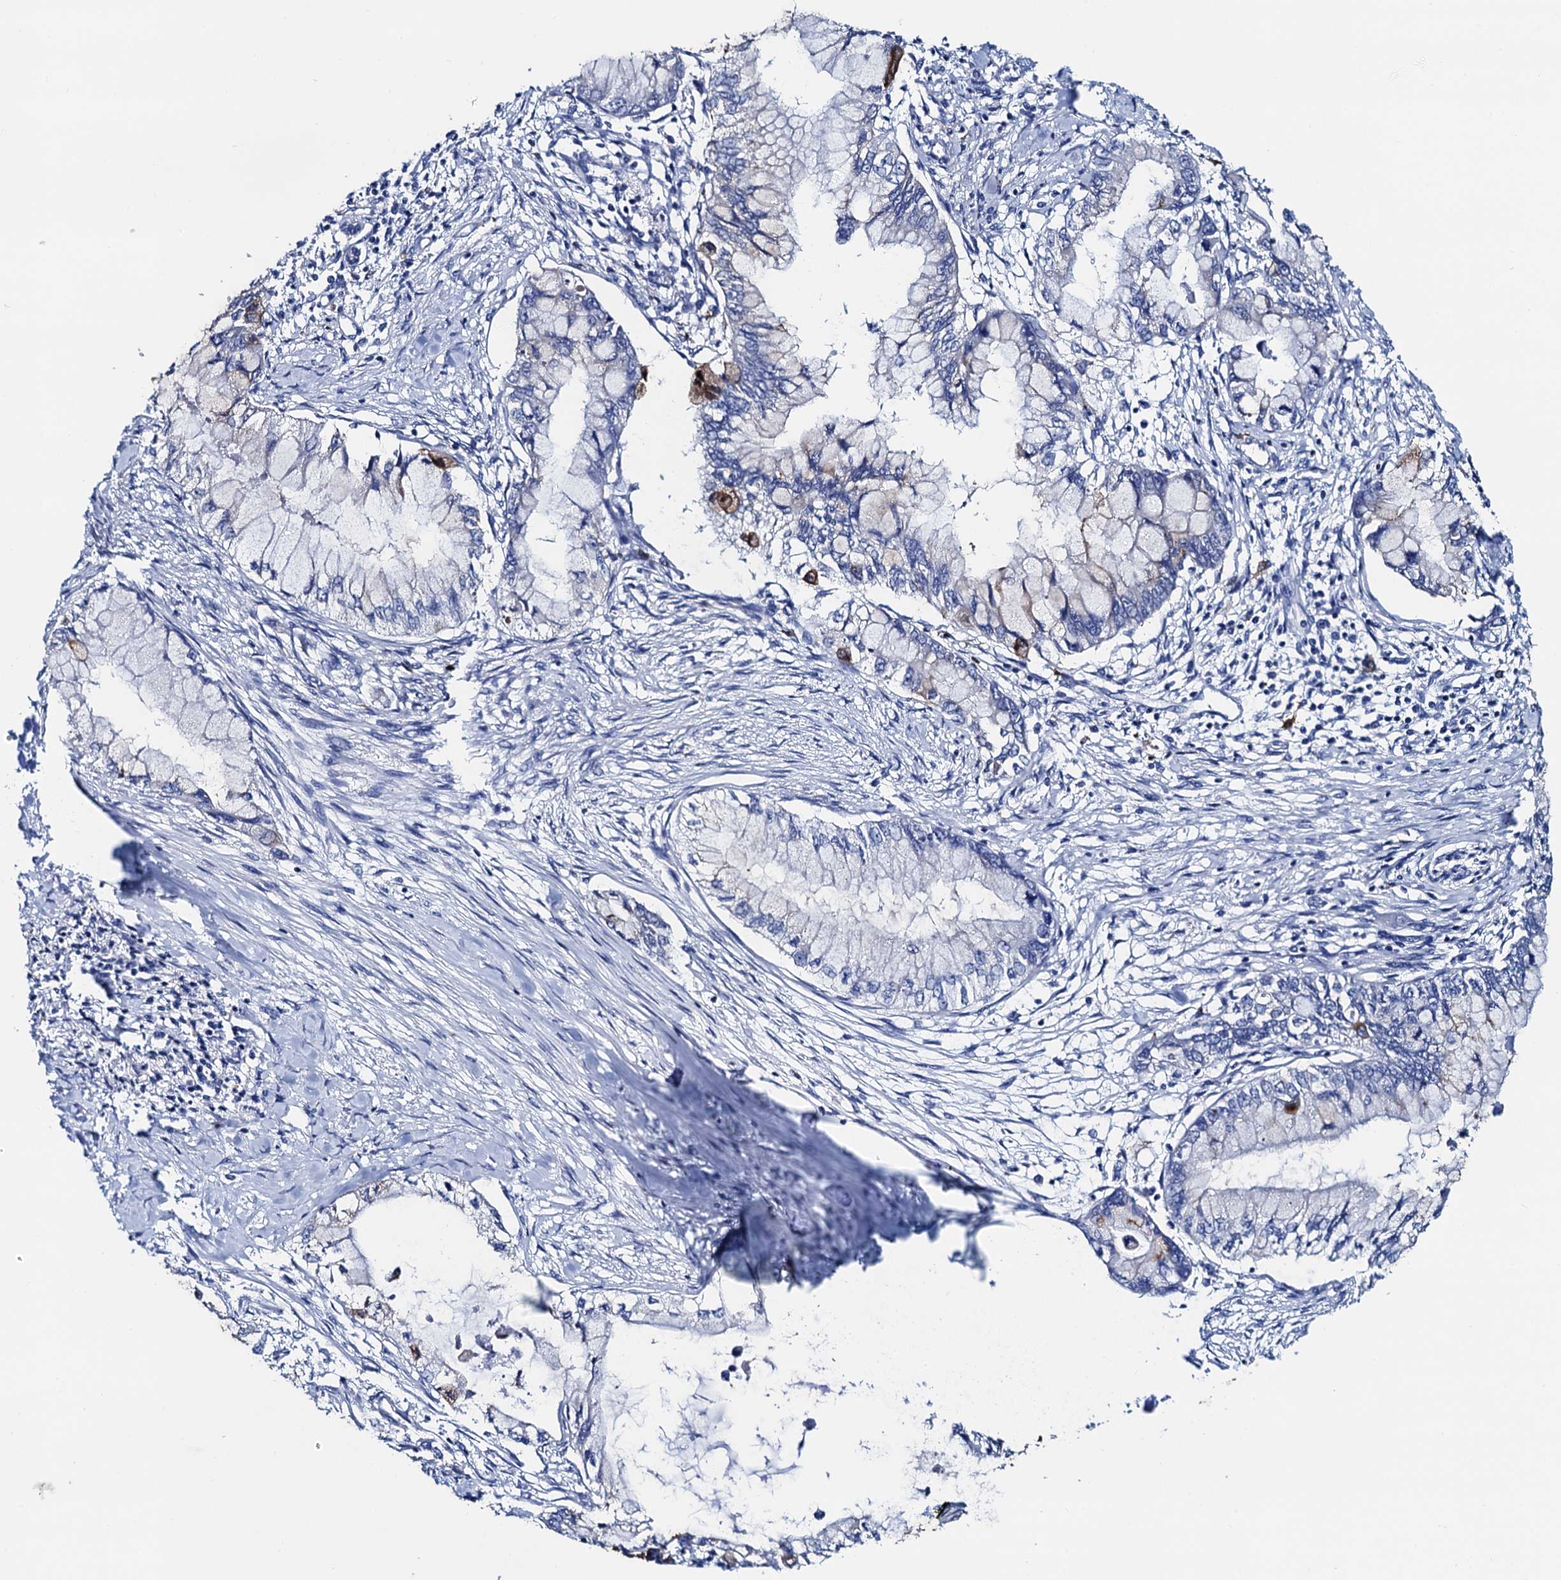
{"staining": {"intensity": "negative", "quantity": "none", "location": "none"}, "tissue": "pancreatic cancer", "cell_type": "Tumor cells", "image_type": "cancer", "snomed": [{"axis": "morphology", "description": "Adenocarcinoma, NOS"}, {"axis": "topography", "description": "Pancreas"}], "caption": "There is no significant staining in tumor cells of pancreatic adenocarcinoma. (DAB immunohistochemistry visualized using brightfield microscopy, high magnification).", "gene": "FREM3", "patient": {"sex": "male", "age": 48}}